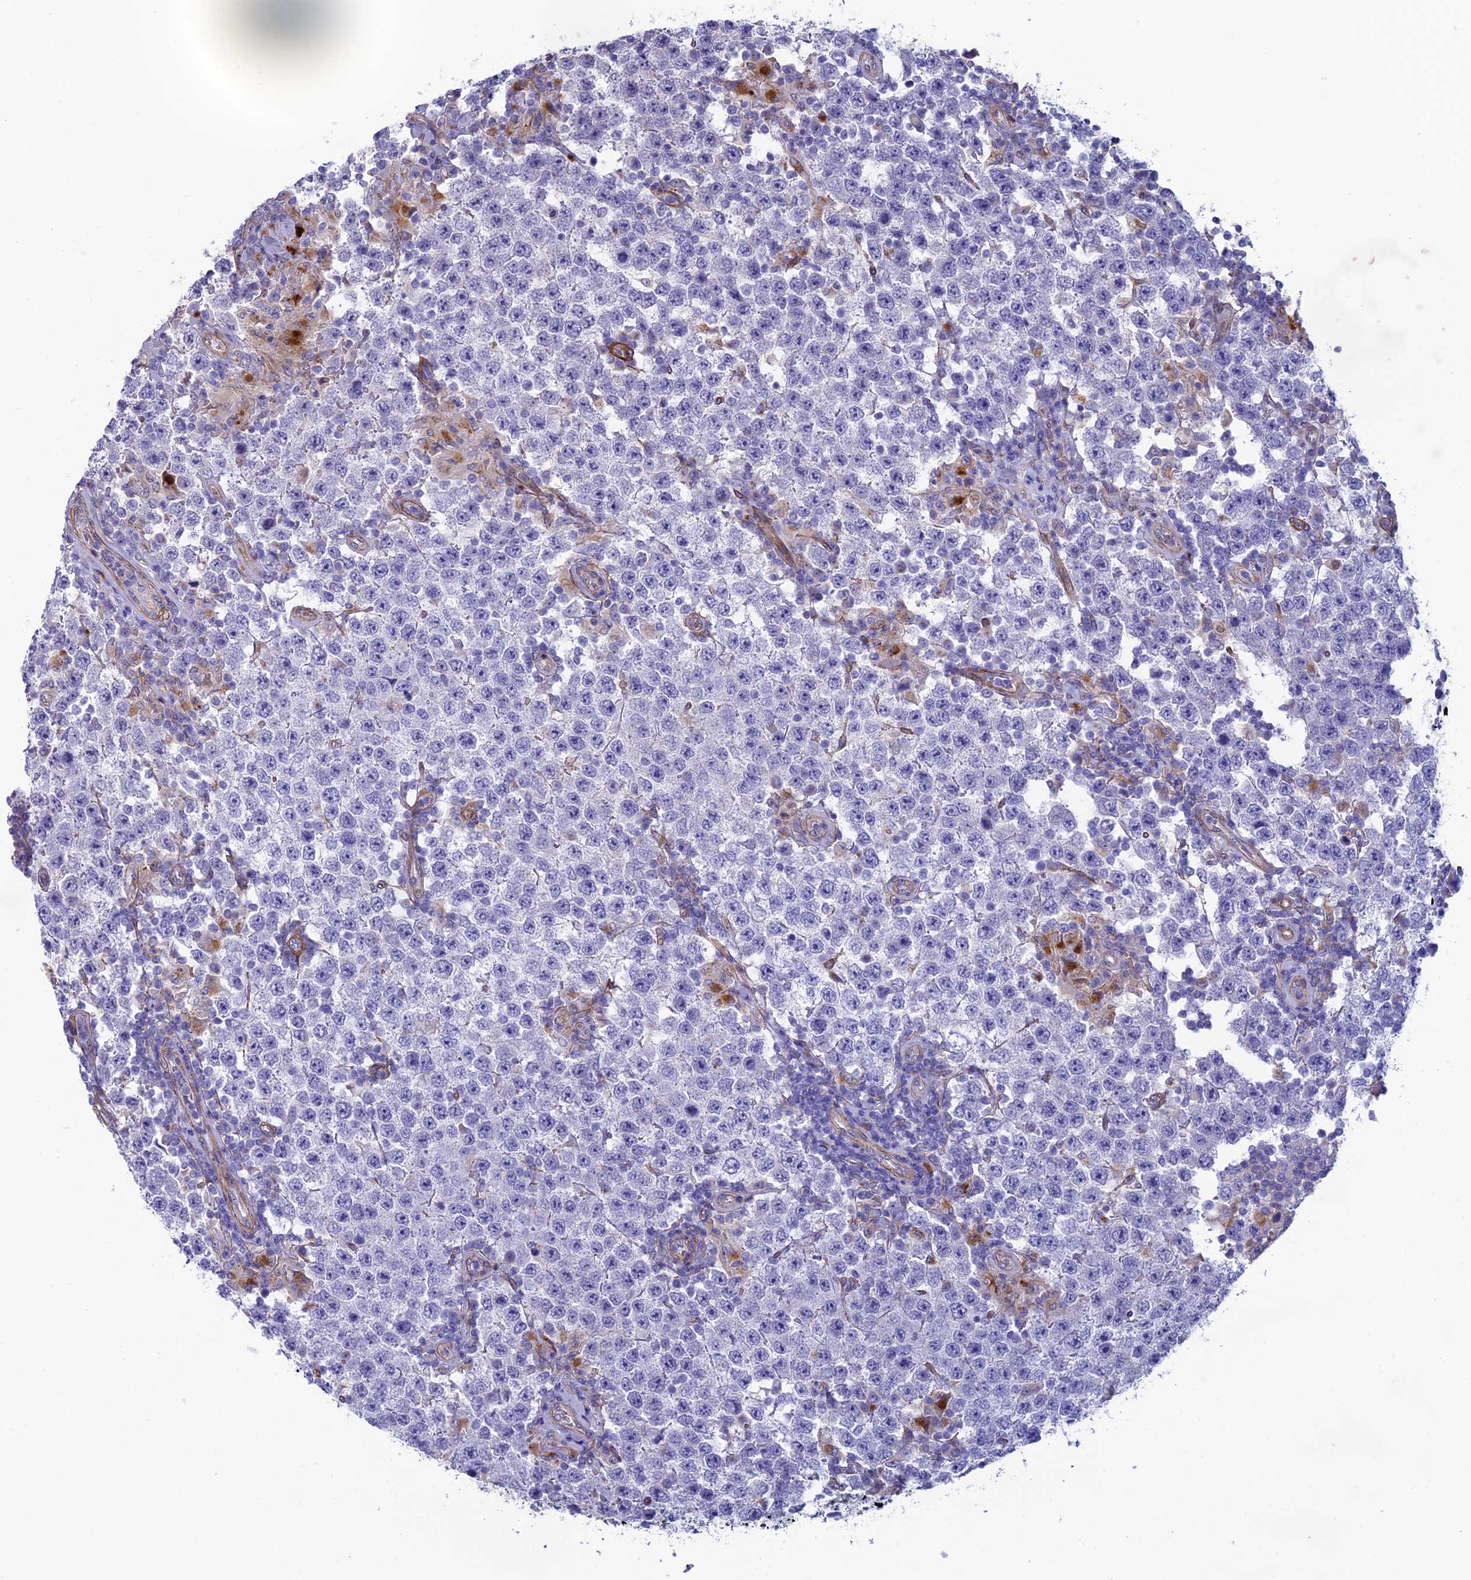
{"staining": {"intensity": "negative", "quantity": "none", "location": "none"}, "tissue": "testis cancer", "cell_type": "Tumor cells", "image_type": "cancer", "snomed": [{"axis": "morphology", "description": "Normal tissue, NOS"}, {"axis": "morphology", "description": "Urothelial carcinoma, High grade"}, {"axis": "morphology", "description": "Seminoma, NOS"}, {"axis": "morphology", "description": "Carcinoma, Embryonal, NOS"}, {"axis": "topography", "description": "Urinary bladder"}, {"axis": "topography", "description": "Testis"}], "caption": "Immunohistochemical staining of testis cancer displays no significant positivity in tumor cells. (DAB immunohistochemistry (IHC) visualized using brightfield microscopy, high magnification).", "gene": "TNS1", "patient": {"sex": "male", "age": 41}}